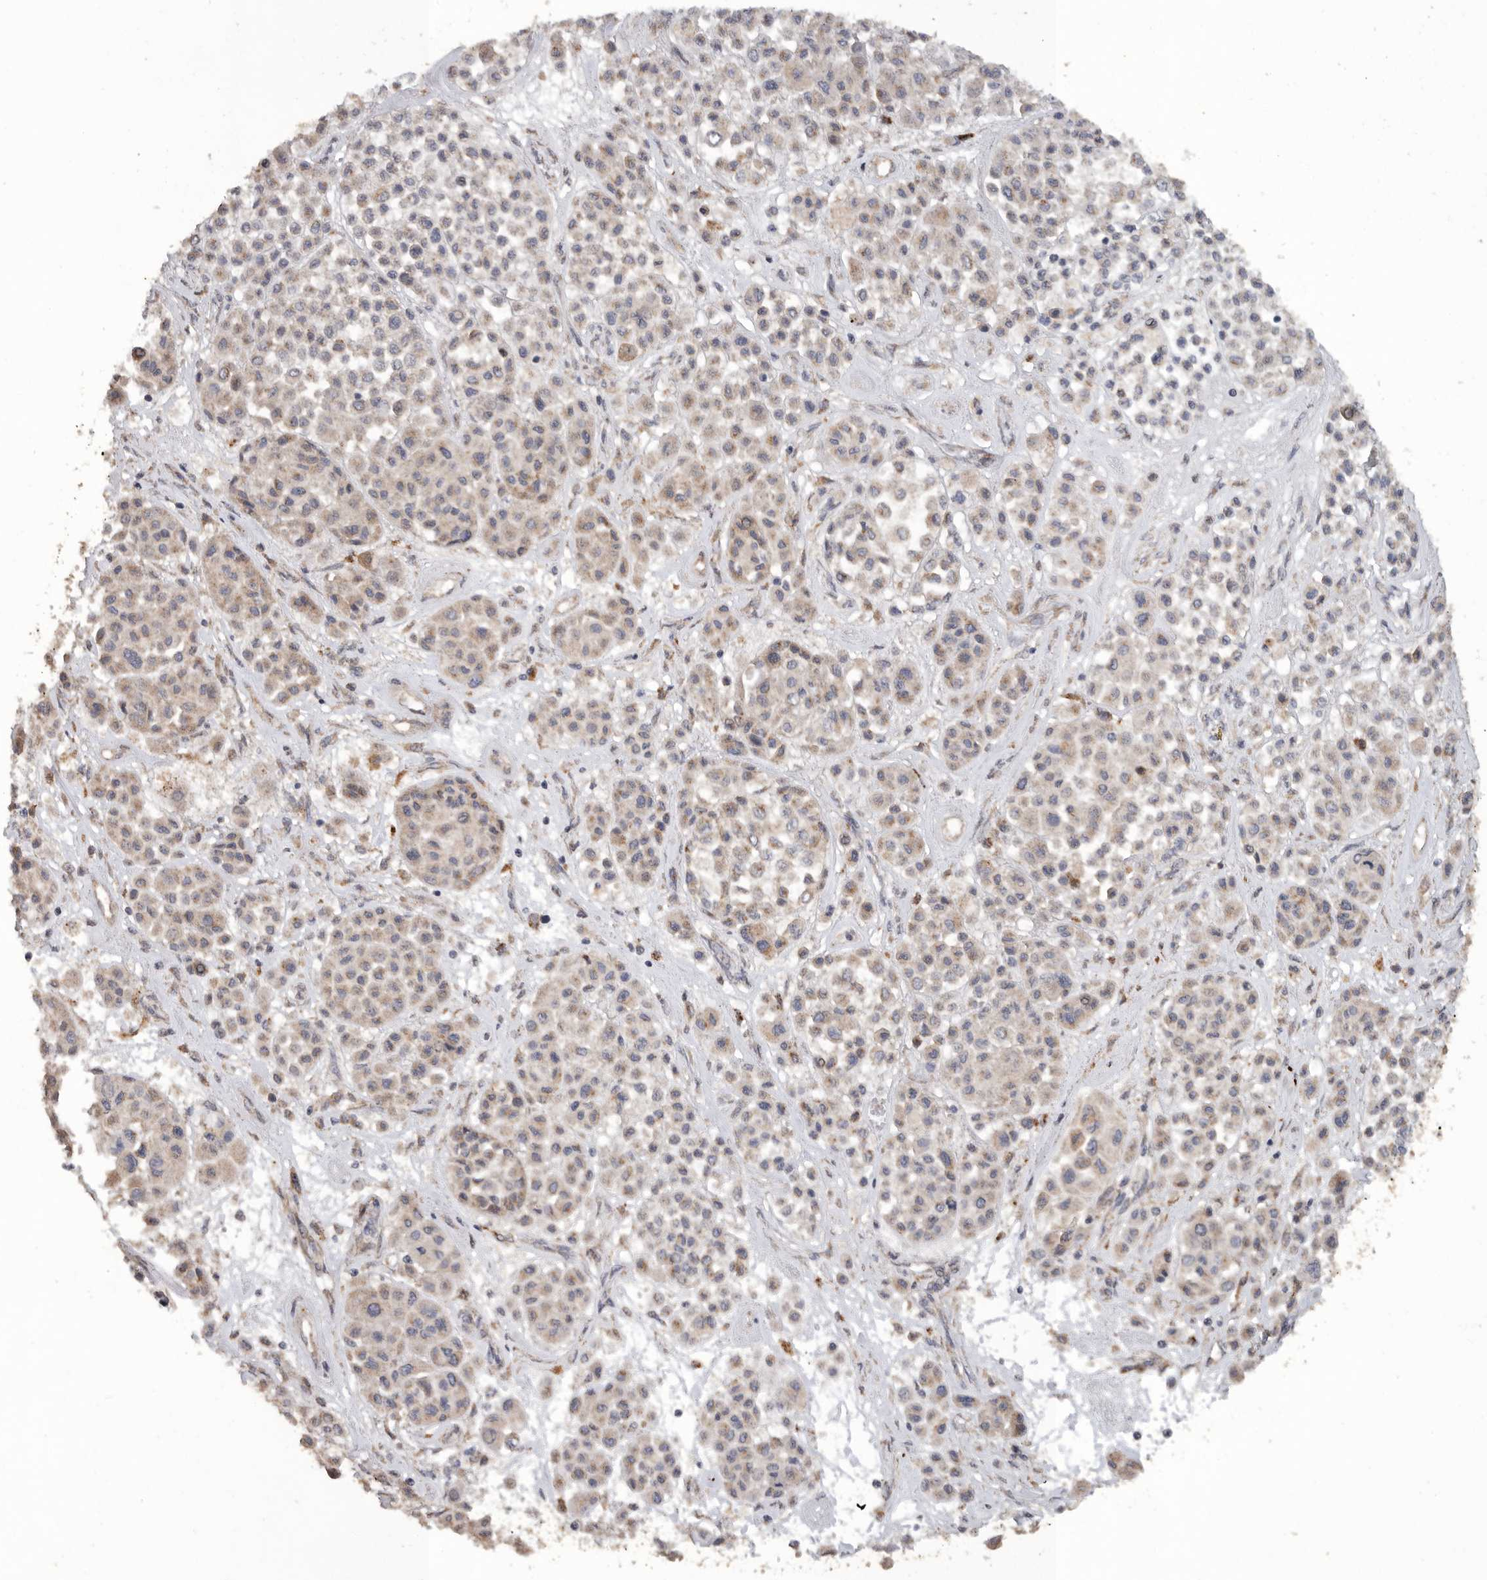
{"staining": {"intensity": "weak", "quantity": "25%-75%", "location": "cytoplasmic/membranous"}, "tissue": "melanoma", "cell_type": "Tumor cells", "image_type": "cancer", "snomed": [{"axis": "morphology", "description": "Malignant melanoma, Metastatic site"}, {"axis": "topography", "description": "Soft tissue"}], "caption": "Protein expression analysis of human malignant melanoma (metastatic site) reveals weak cytoplasmic/membranous staining in approximately 25%-75% of tumor cells. (brown staining indicates protein expression, while blue staining denotes nuclei).", "gene": "PODXL2", "patient": {"sex": "male", "age": 41}}